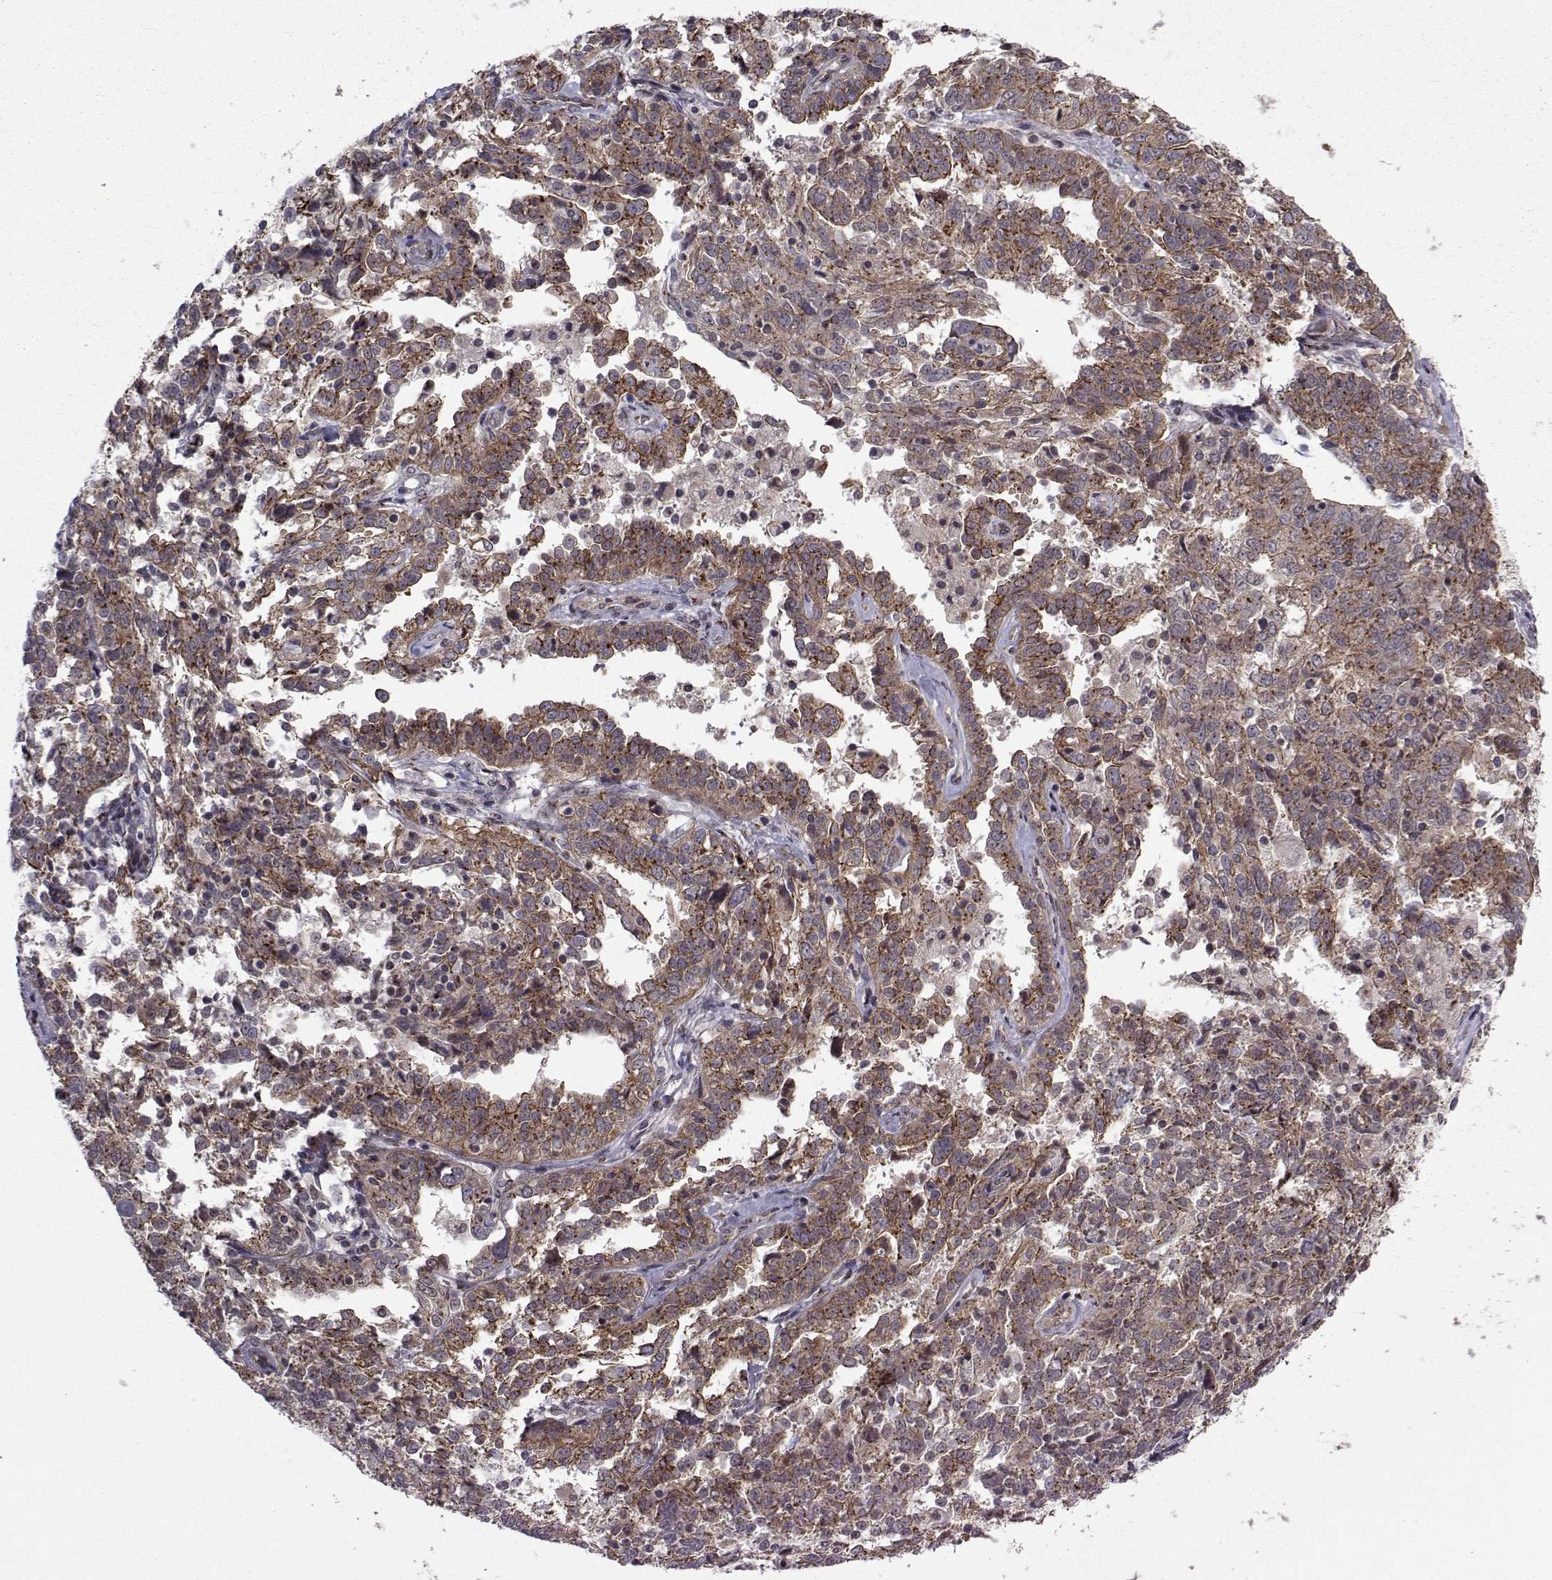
{"staining": {"intensity": "moderate", "quantity": ">75%", "location": "cytoplasmic/membranous"}, "tissue": "ovarian cancer", "cell_type": "Tumor cells", "image_type": "cancer", "snomed": [{"axis": "morphology", "description": "Cystadenocarcinoma, serous, NOS"}, {"axis": "topography", "description": "Ovary"}], "caption": "Immunohistochemistry (IHC) image of human ovarian cancer stained for a protein (brown), which shows medium levels of moderate cytoplasmic/membranous expression in about >75% of tumor cells.", "gene": "ATP6V1C2", "patient": {"sex": "female", "age": 67}}